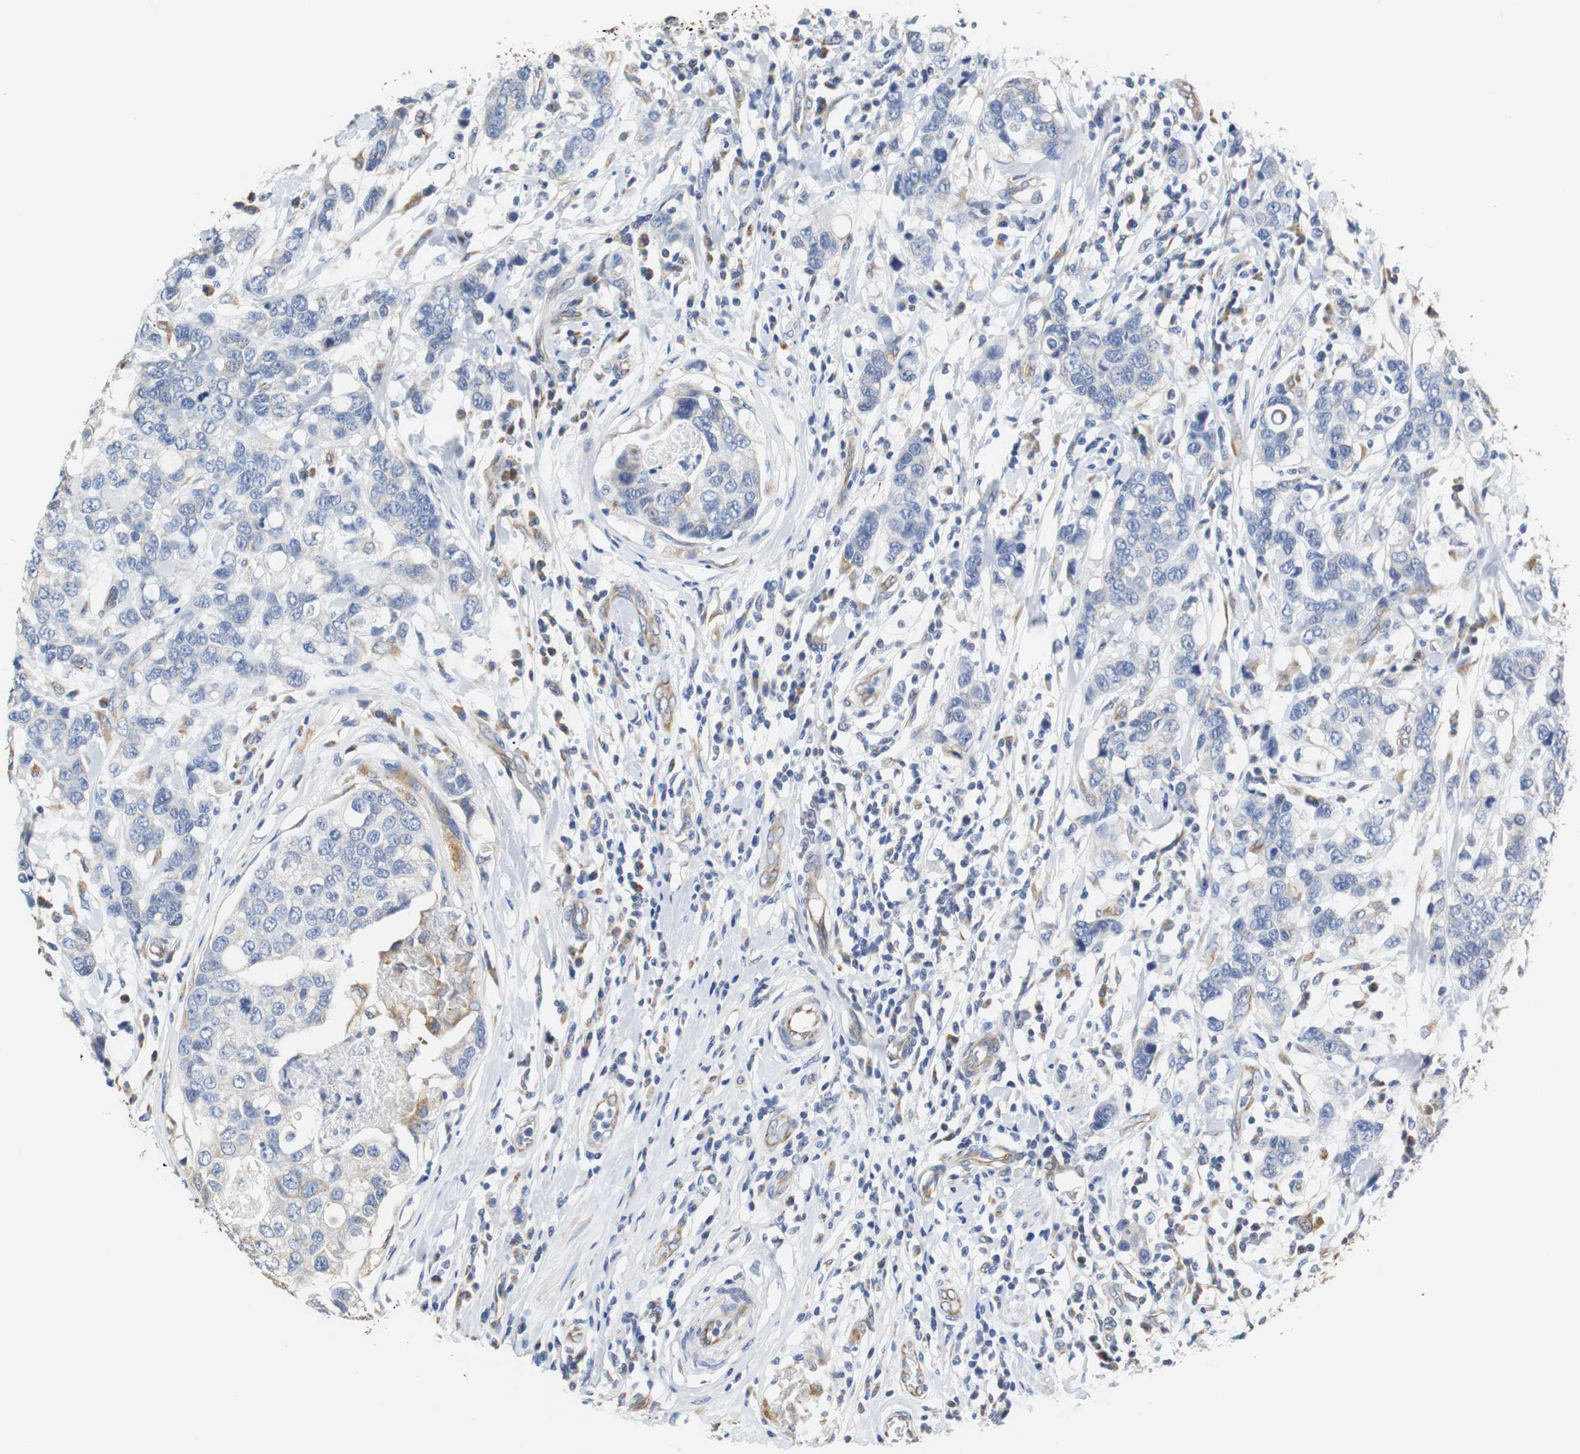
{"staining": {"intensity": "negative", "quantity": "none", "location": "none"}, "tissue": "breast cancer", "cell_type": "Tumor cells", "image_type": "cancer", "snomed": [{"axis": "morphology", "description": "Duct carcinoma"}, {"axis": "topography", "description": "Breast"}], "caption": "Invasive ductal carcinoma (breast) was stained to show a protein in brown. There is no significant expression in tumor cells. The staining is performed using DAB brown chromogen with nuclei counter-stained in using hematoxylin.", "gene": "PCK1", "patient": {"sex": "female", "age": 27}}